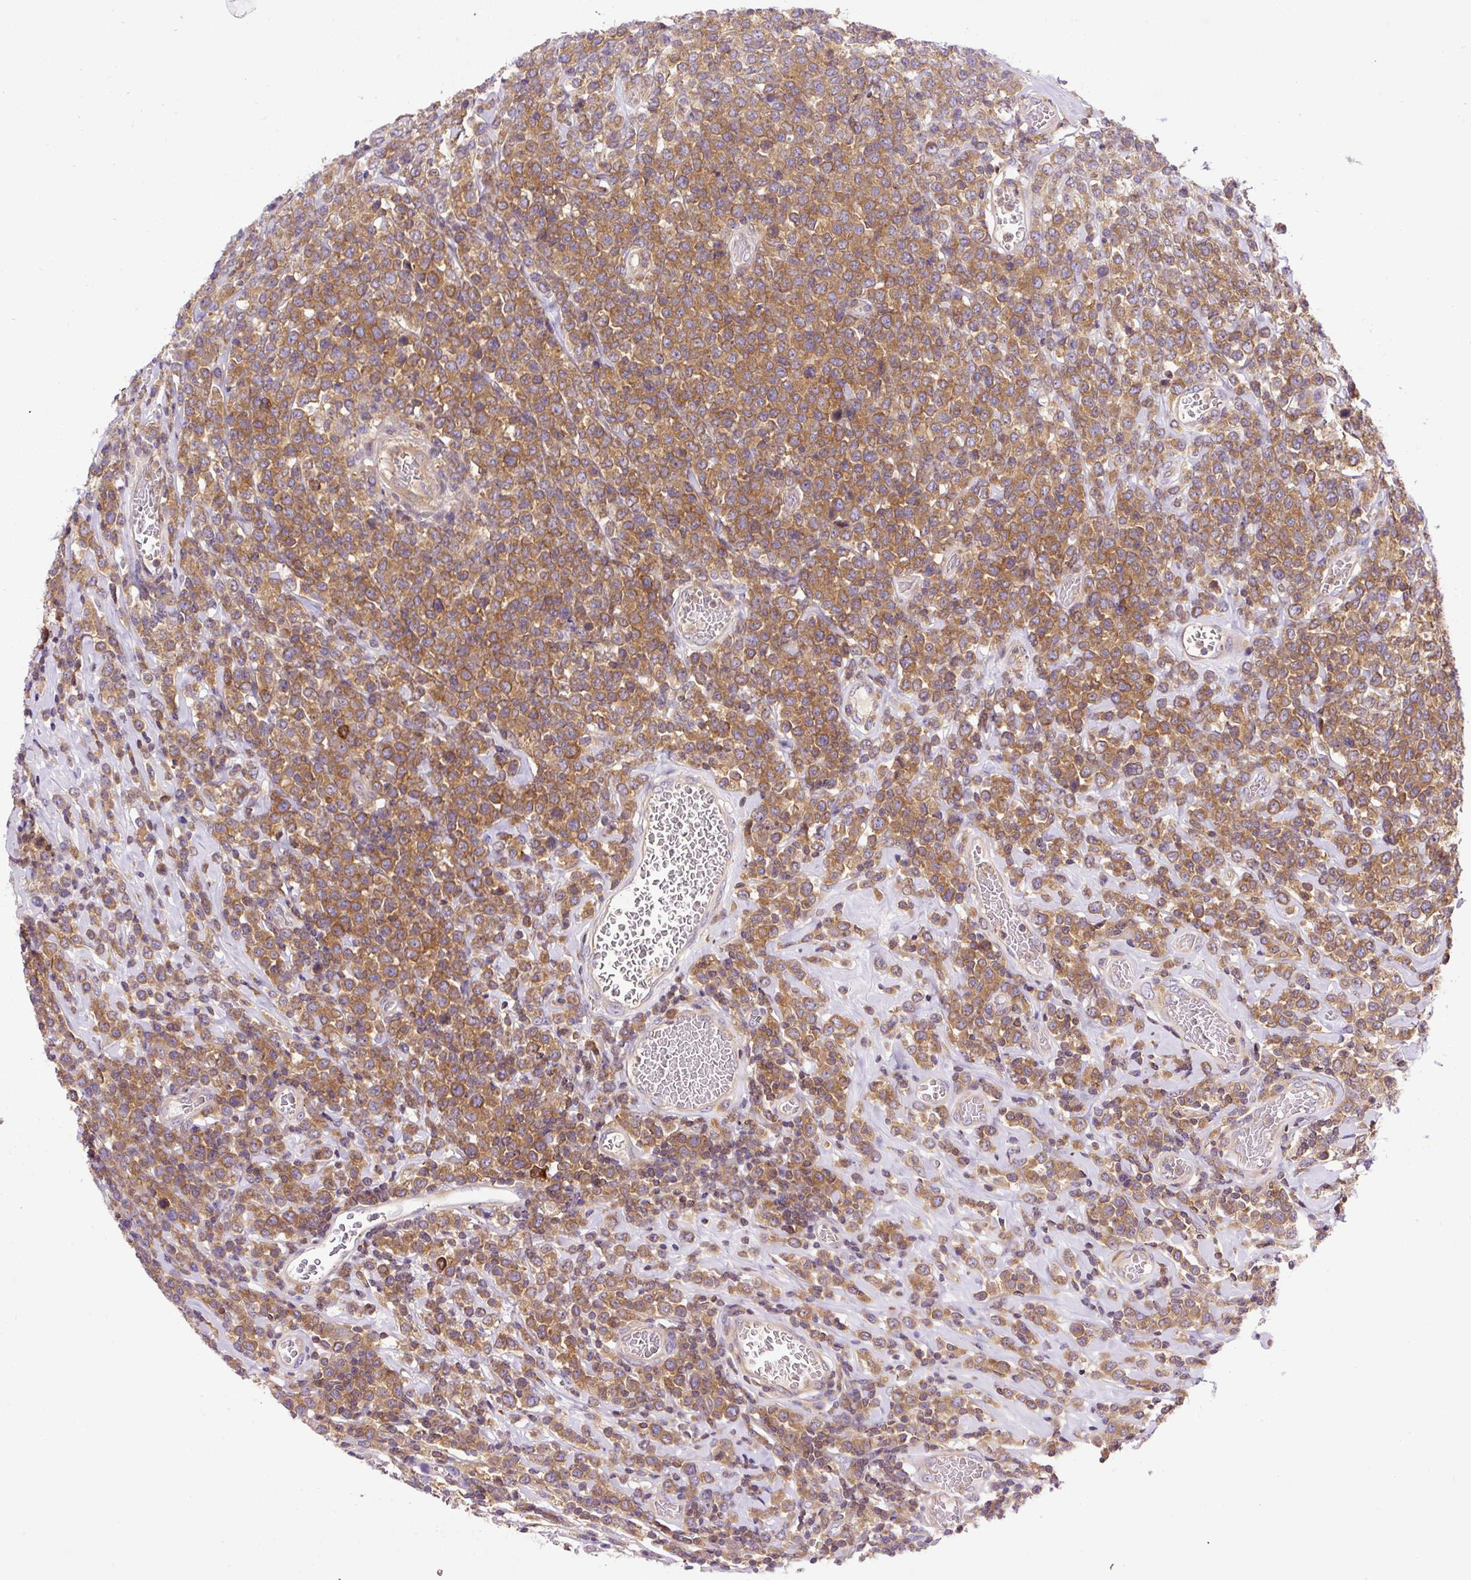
{"staining": {"intensity": "moderate", "quantity": ">75%", "location": "cytoplasmic/membranous"}, "tissue": "lymphoma", "cell_type": "Tumor cells", "image_type": "cancer", "snomed": [{"axis": "morphology", "description": "Malignant lymphoma, non-Hodgkin's type, High grade"}, {"axis": "topography", "description": "Soft tissue"}], "caption": "This is a histology image of immunohistochemistry staining of malignant lymphoma, non-Hodgkin's type (high-grade), which shows moderate positivity in the cytoplasmic/membranous of tumor cells.", "gene": "CCDC28A", "patient": {"sex": "female", "age": 56}}